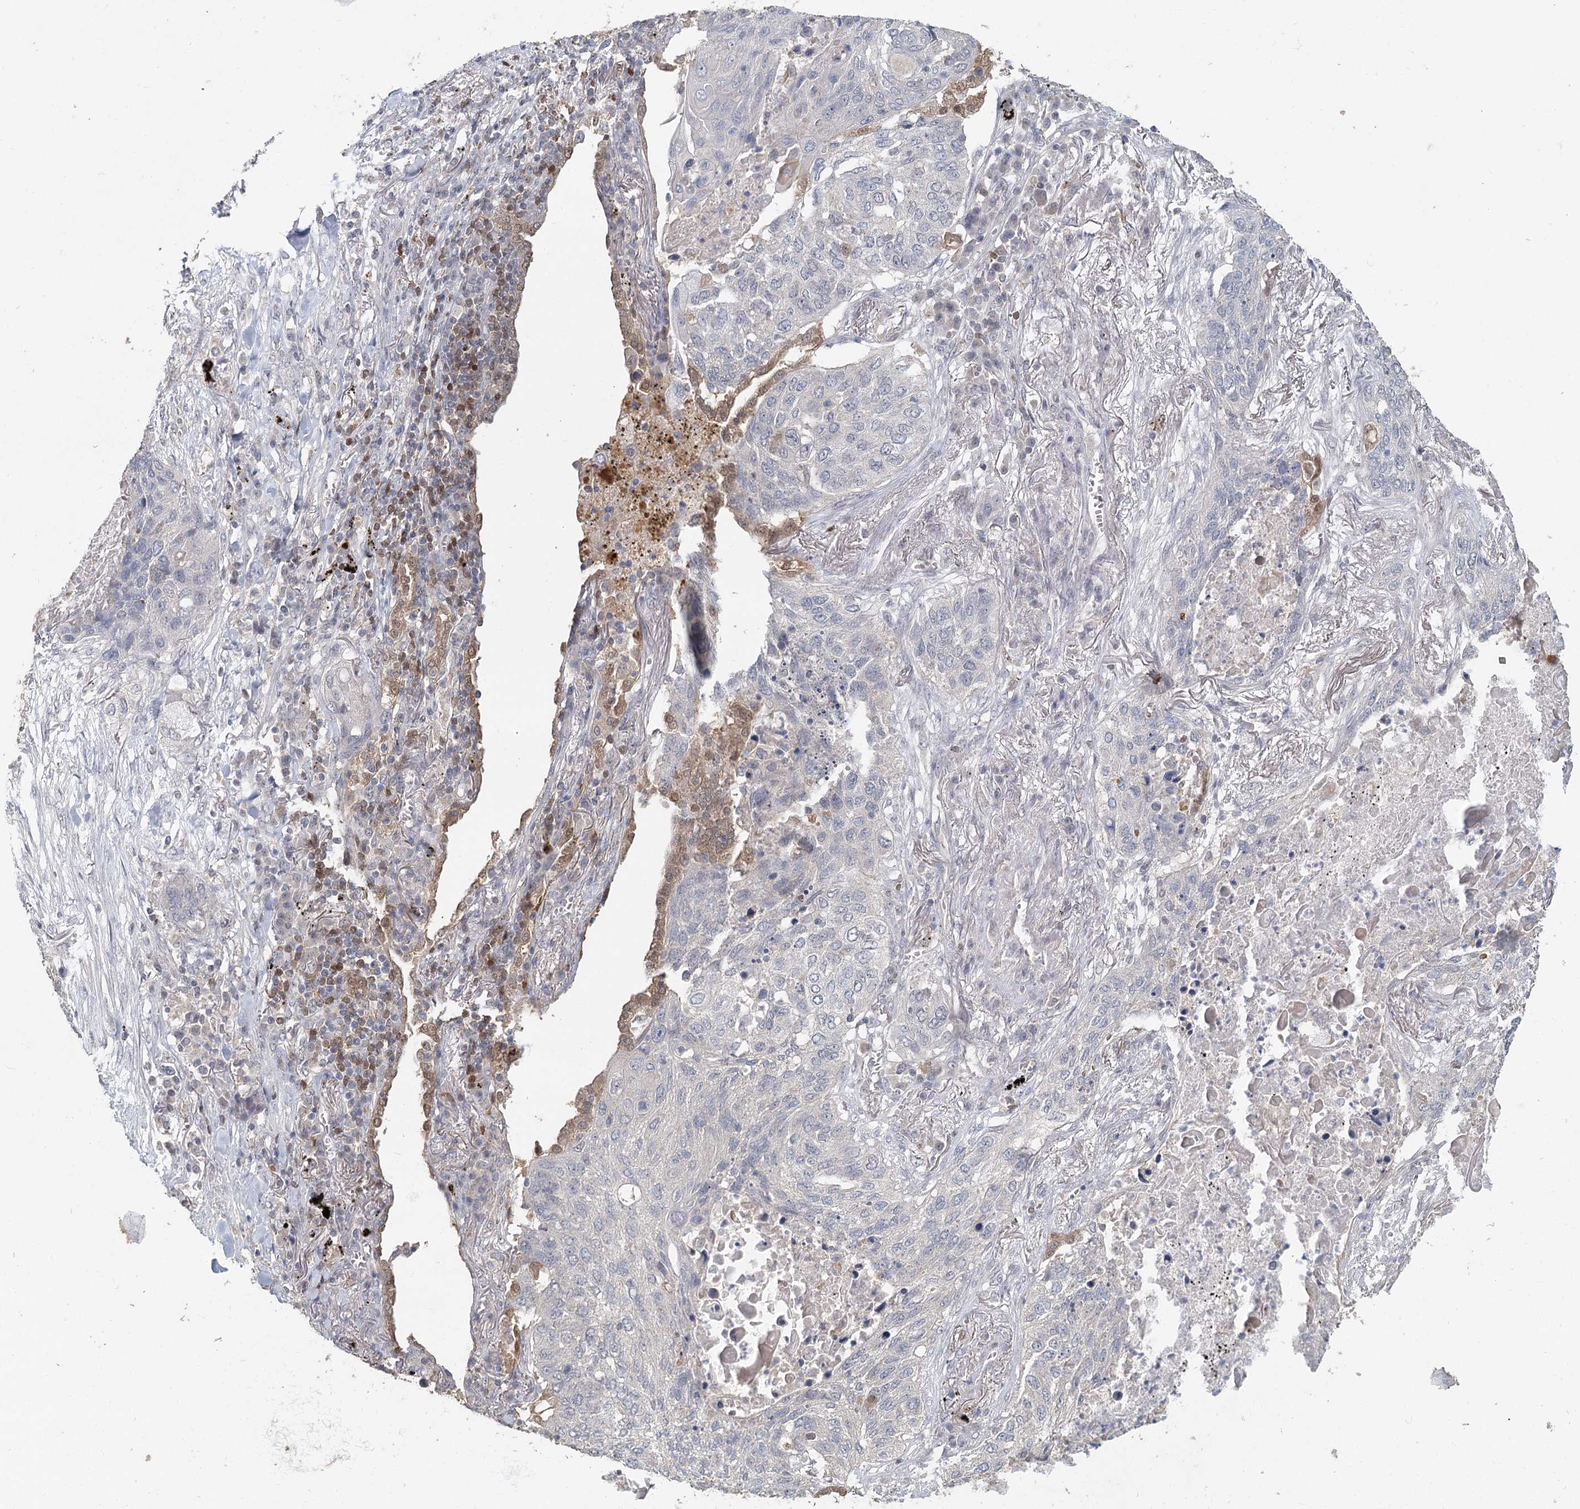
{"staining": {"intensity": "negative", "quantity": "none", "location": "none"}, "tissue": "lung cancer", "cell_type": "Tumor cells", "image_type": "cancer", "snomed": [{"axis": "morphology", "description": "Squamous cell carcinoma, NOS"}, {"axis": "topography", "description": "Lung"}], "caption": "Immunohistochemical staining of human lung cancer (squamous cell carcinoma) reveals no significant staining in tumor cells.", "gene": "ADK", "patient": {"sex": "female", "age": 63}}